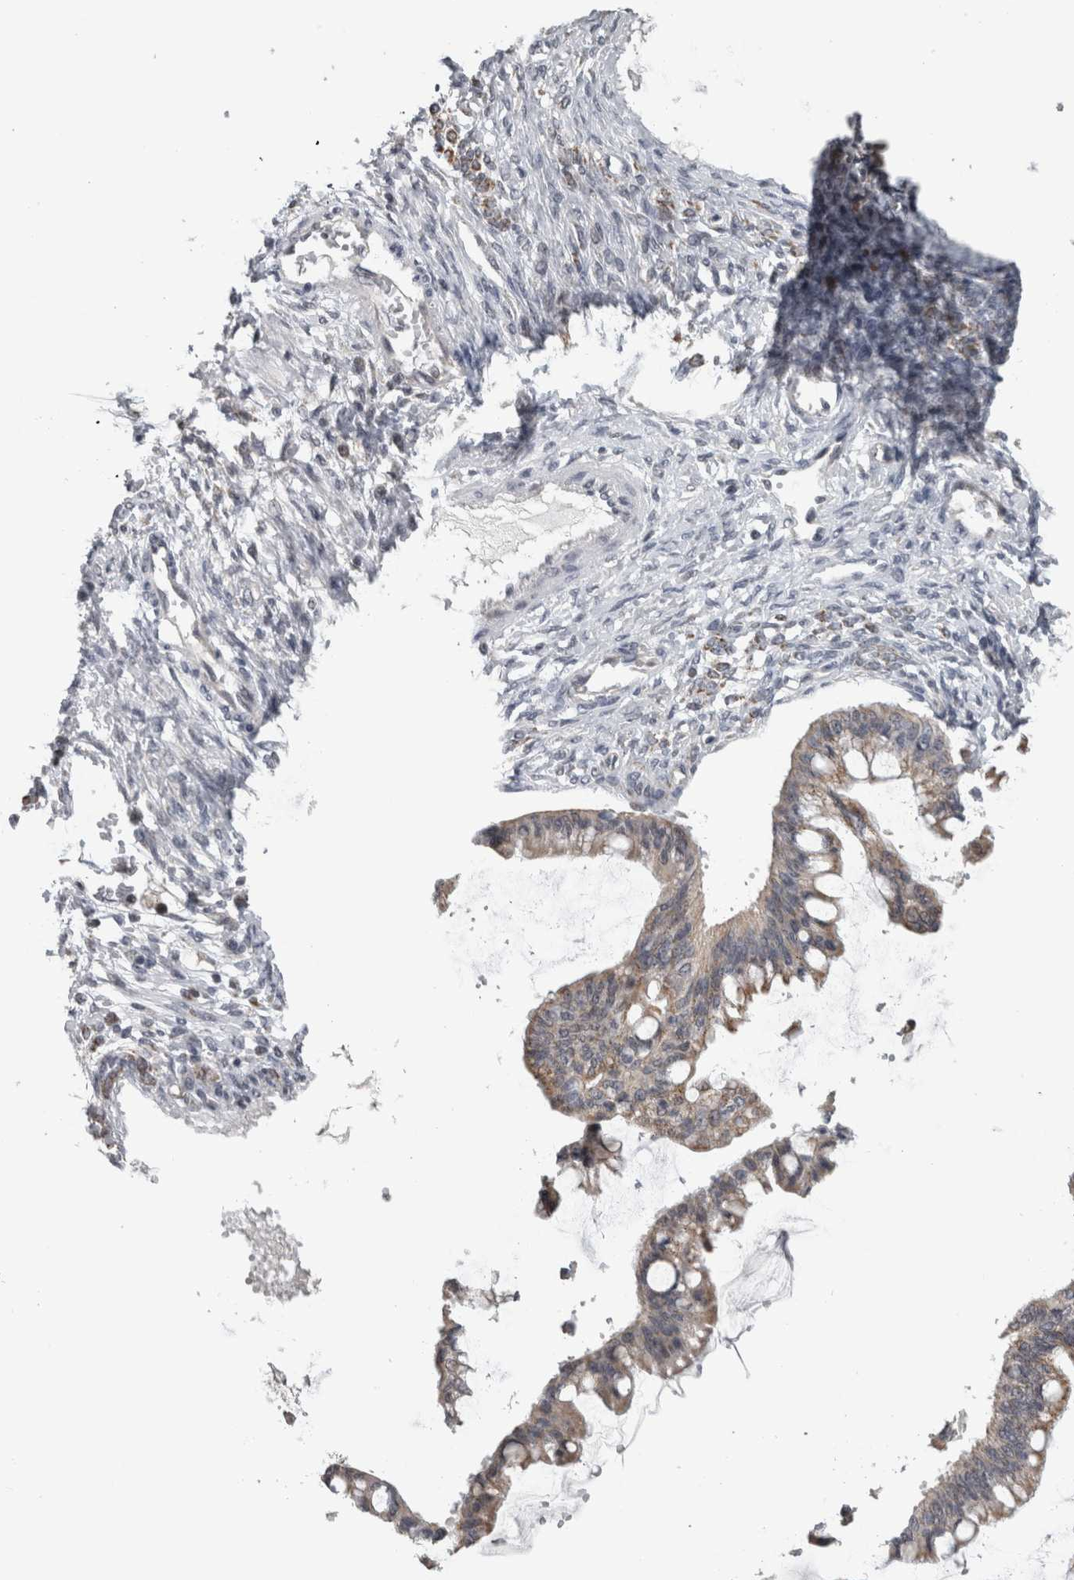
{"staining": {"intensity": "weak", "quantity": "<25%", "location": "cytoplasmic/membranous"}, "tissue": "ovarian cancer", "cell_type": "Tumor cells", "image_type": "cancer", "snomed": [{"axis": "morphology", "description": "Cystadenocarcinoma, mucinous, NOS"}, {"axis": "topography", "description": "Ovary"}], "caption": "Micrograph shows no protein expression in tumor cells of ovarian cancer (mucinous cystadenocarcinoma) tissue.", "gene": "OR2K2", "patient": {"sex": "female", "age": 73}}